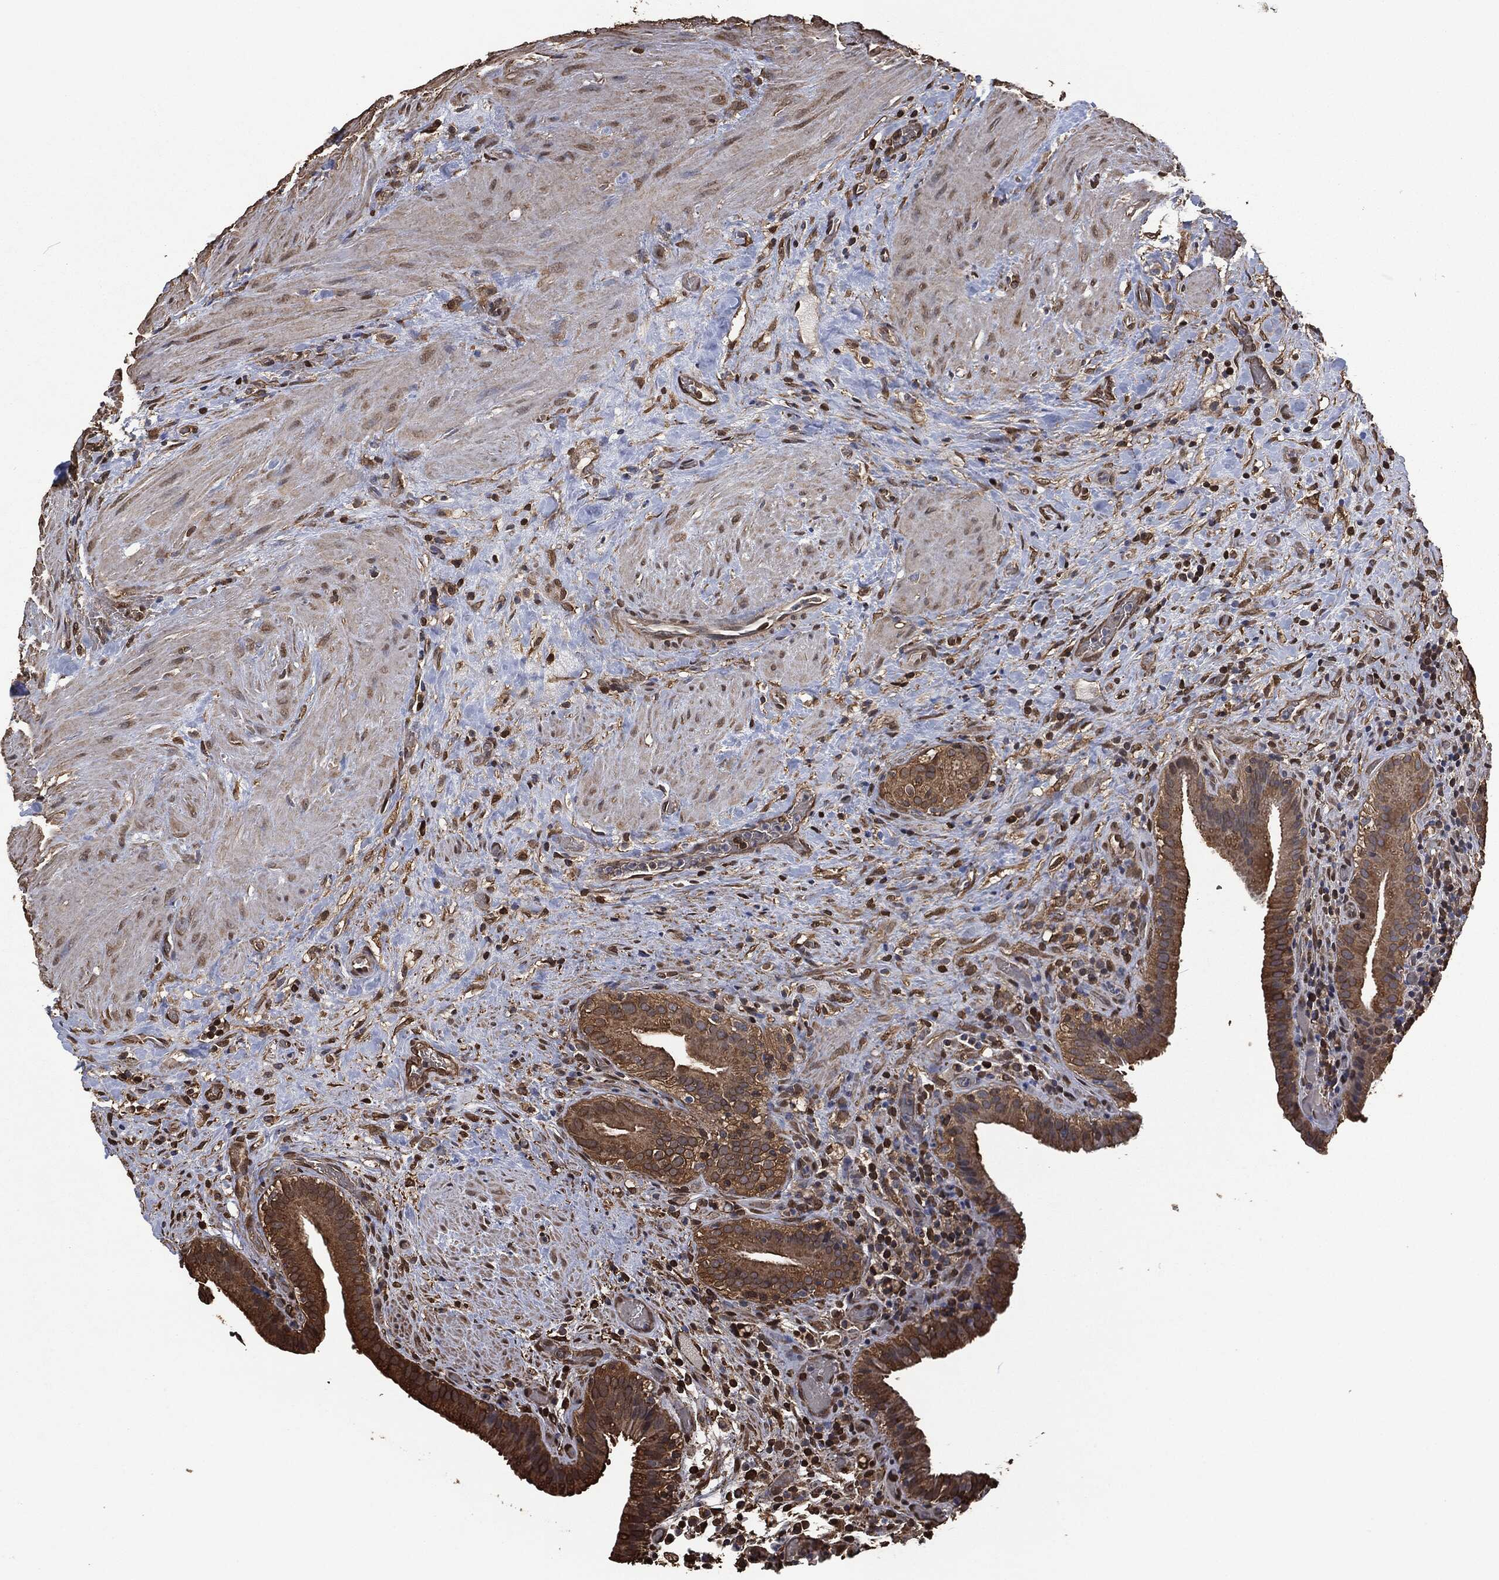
{"staining": {"intensity": "moderate", "quantity": ">75%", "location": "cytoplasmic/membranous"}, "tissue": "gallbladder", "cell_type": "Glandular cells", "image_type": "normal", "snomed": [{"axis": "morphology", "description": "Normal tissue, NOS"}, {"axis": "topography", "description": "Gallbladder"}], "caption": "Approximately >75% of glandular cells in normal gallbladder exhibit moderate cytoplasmic/membranous protein expression as visualized by brown immunohistochemical staining.", "gene": "PRDX4", "patient": {"sex": "male", "age": 62}}